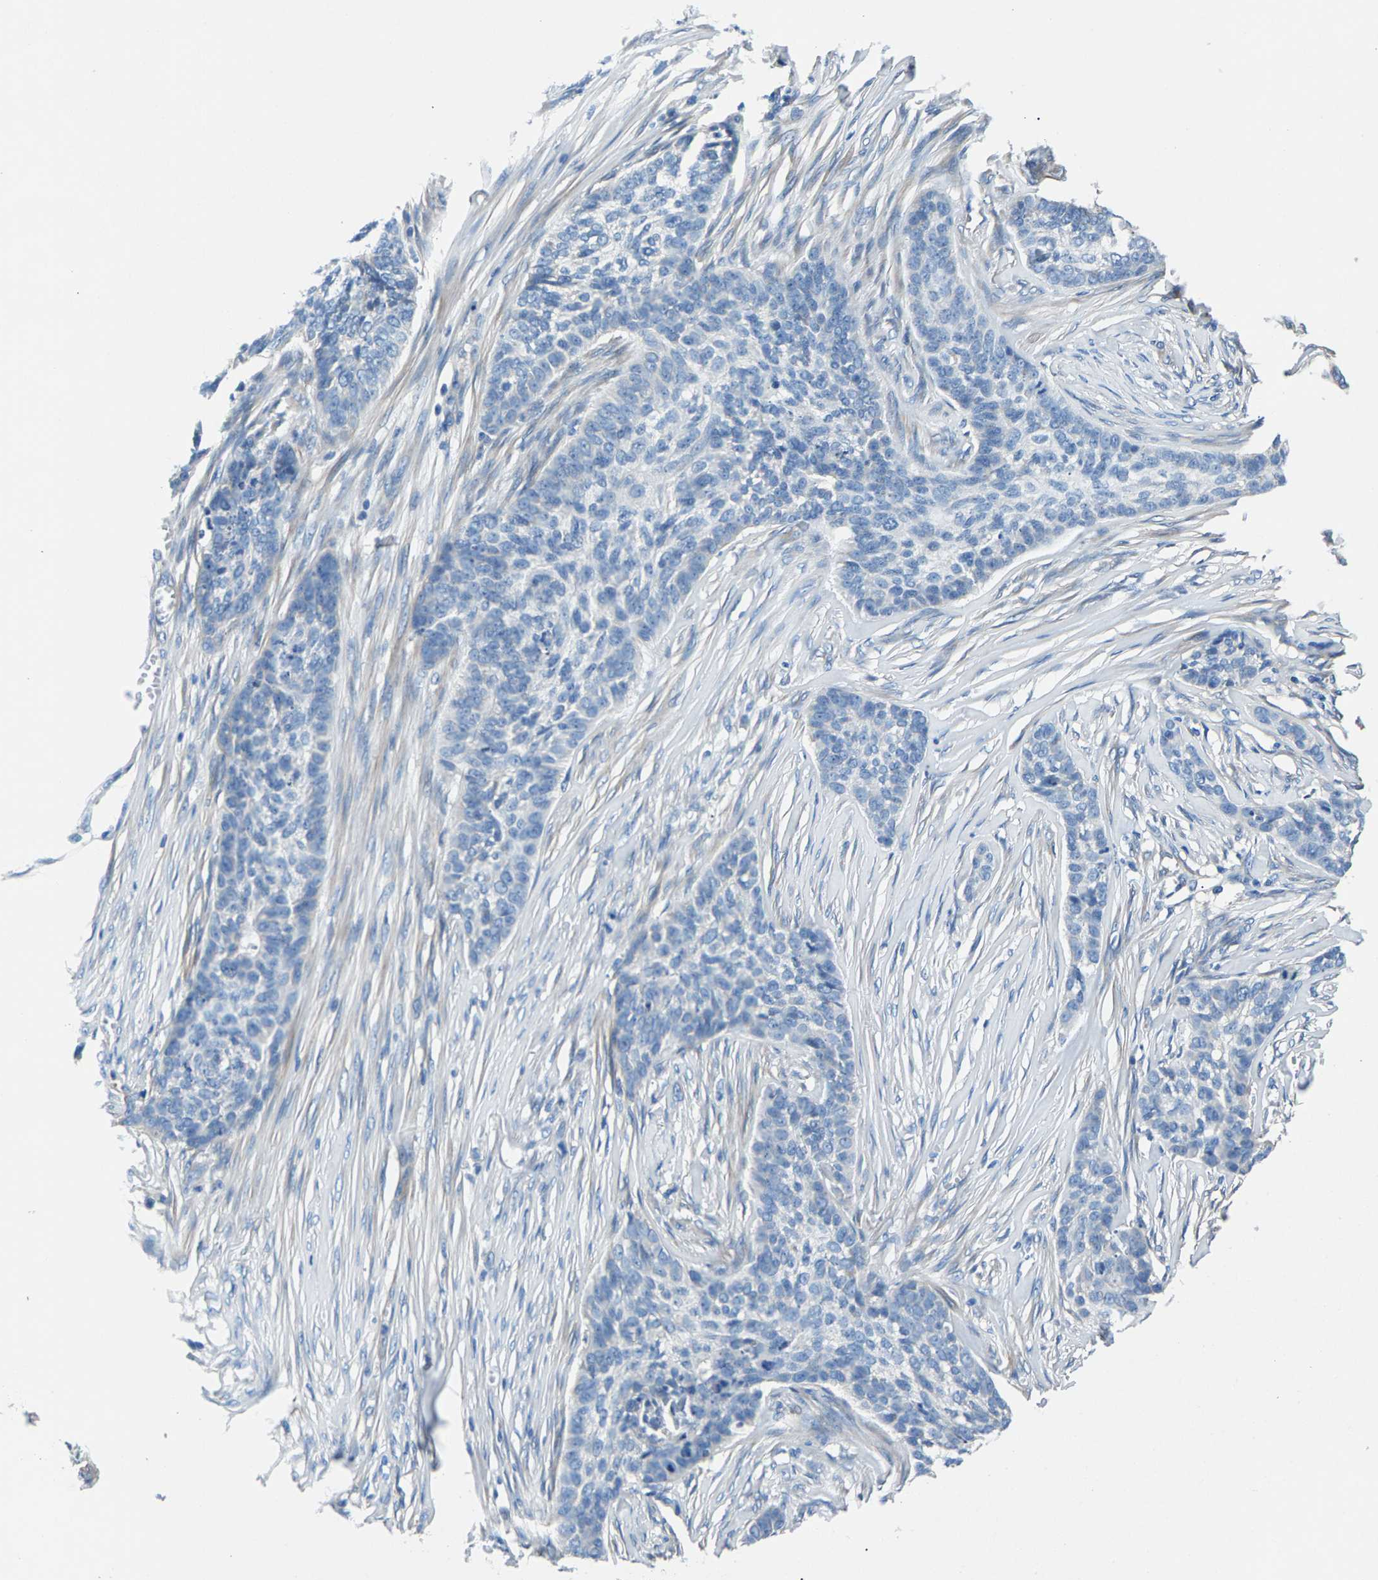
{"staining": {"intensity": "negative", "quantity": "none", "location": "none"}, "tissue": "skin cancer", "cell_type": "Tumor cells", "image_type": "cancer", "snomed": [{"axis": "morphology", "description": "Basal cell carcinoma"}, {"axis": "topography", "description": "Skin"}], "caption": "Immunohistochemical staining of human skin cancer (basal cell carcinoma) demonstrates no significant expression in tumor cells.", "gene": "CDRT4", "patient": {"sex": "male", "age": 85}}